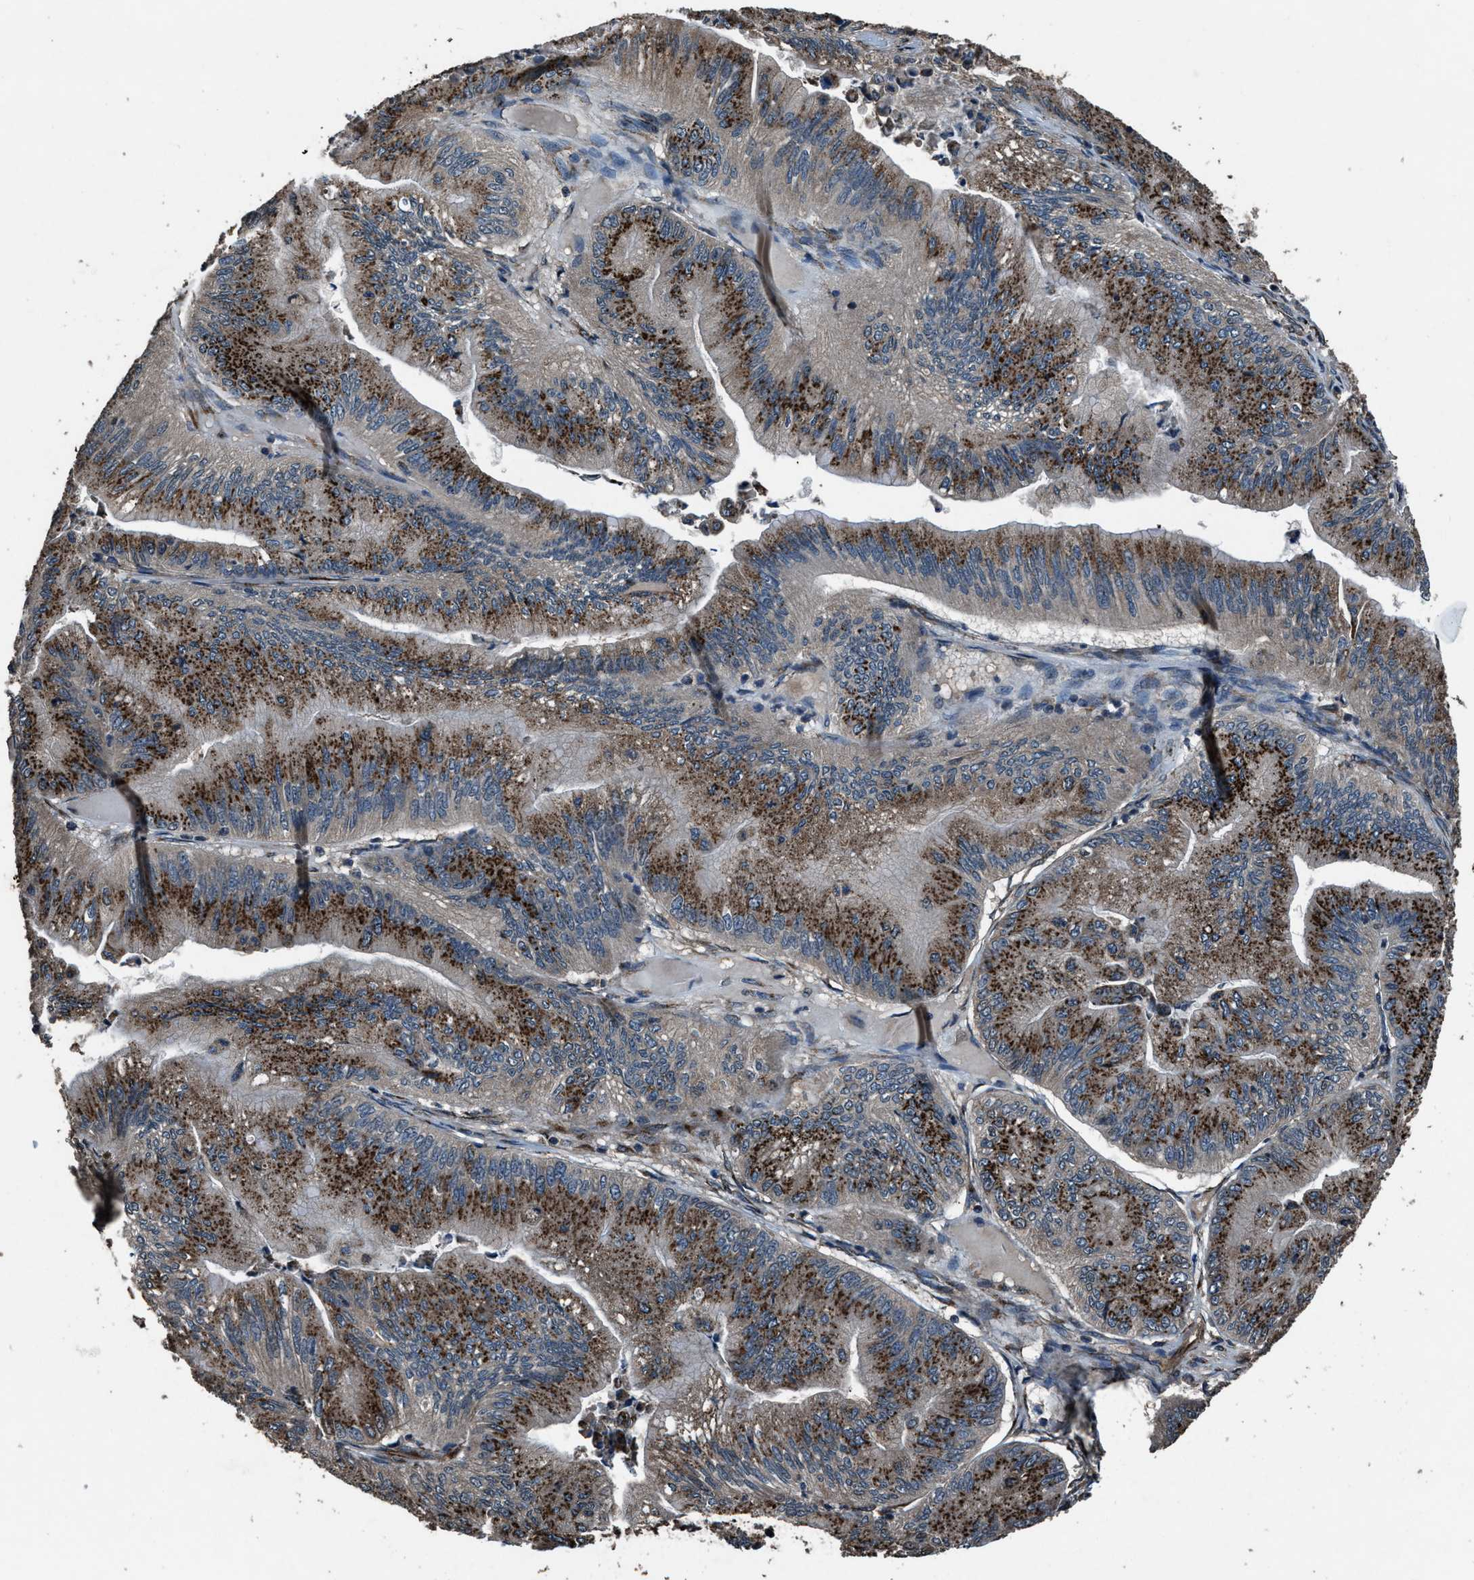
{"staining": {"intensity": "strong", "quantity": ">75%", "location": "cytoplasmic/membranous"}, "tissue": "ovarian cancer", "cell_type": "Tumor cells", "image_type": "cancer", "snomed": [{"axis": "morphology", "description": "Cystadenocarcinoma, mucinous, NOS"}, {"axis": "topography", "description": "Ovary"}], "caption": "IHC staining of mucinous cystadenocarcinoma (ovarian), which reveals high levels of strong cytoplasmic/membranous expression in approximately >75% of tumor cells indicating strong cytoplasmic/membranous protein expression. The staining was performed using DAB (brown) for protein detection and nuclei were counterstained in hematoxylin (blue).", "gene": "SLC38A10", "patient": {"sex": "female", "age": 61}}